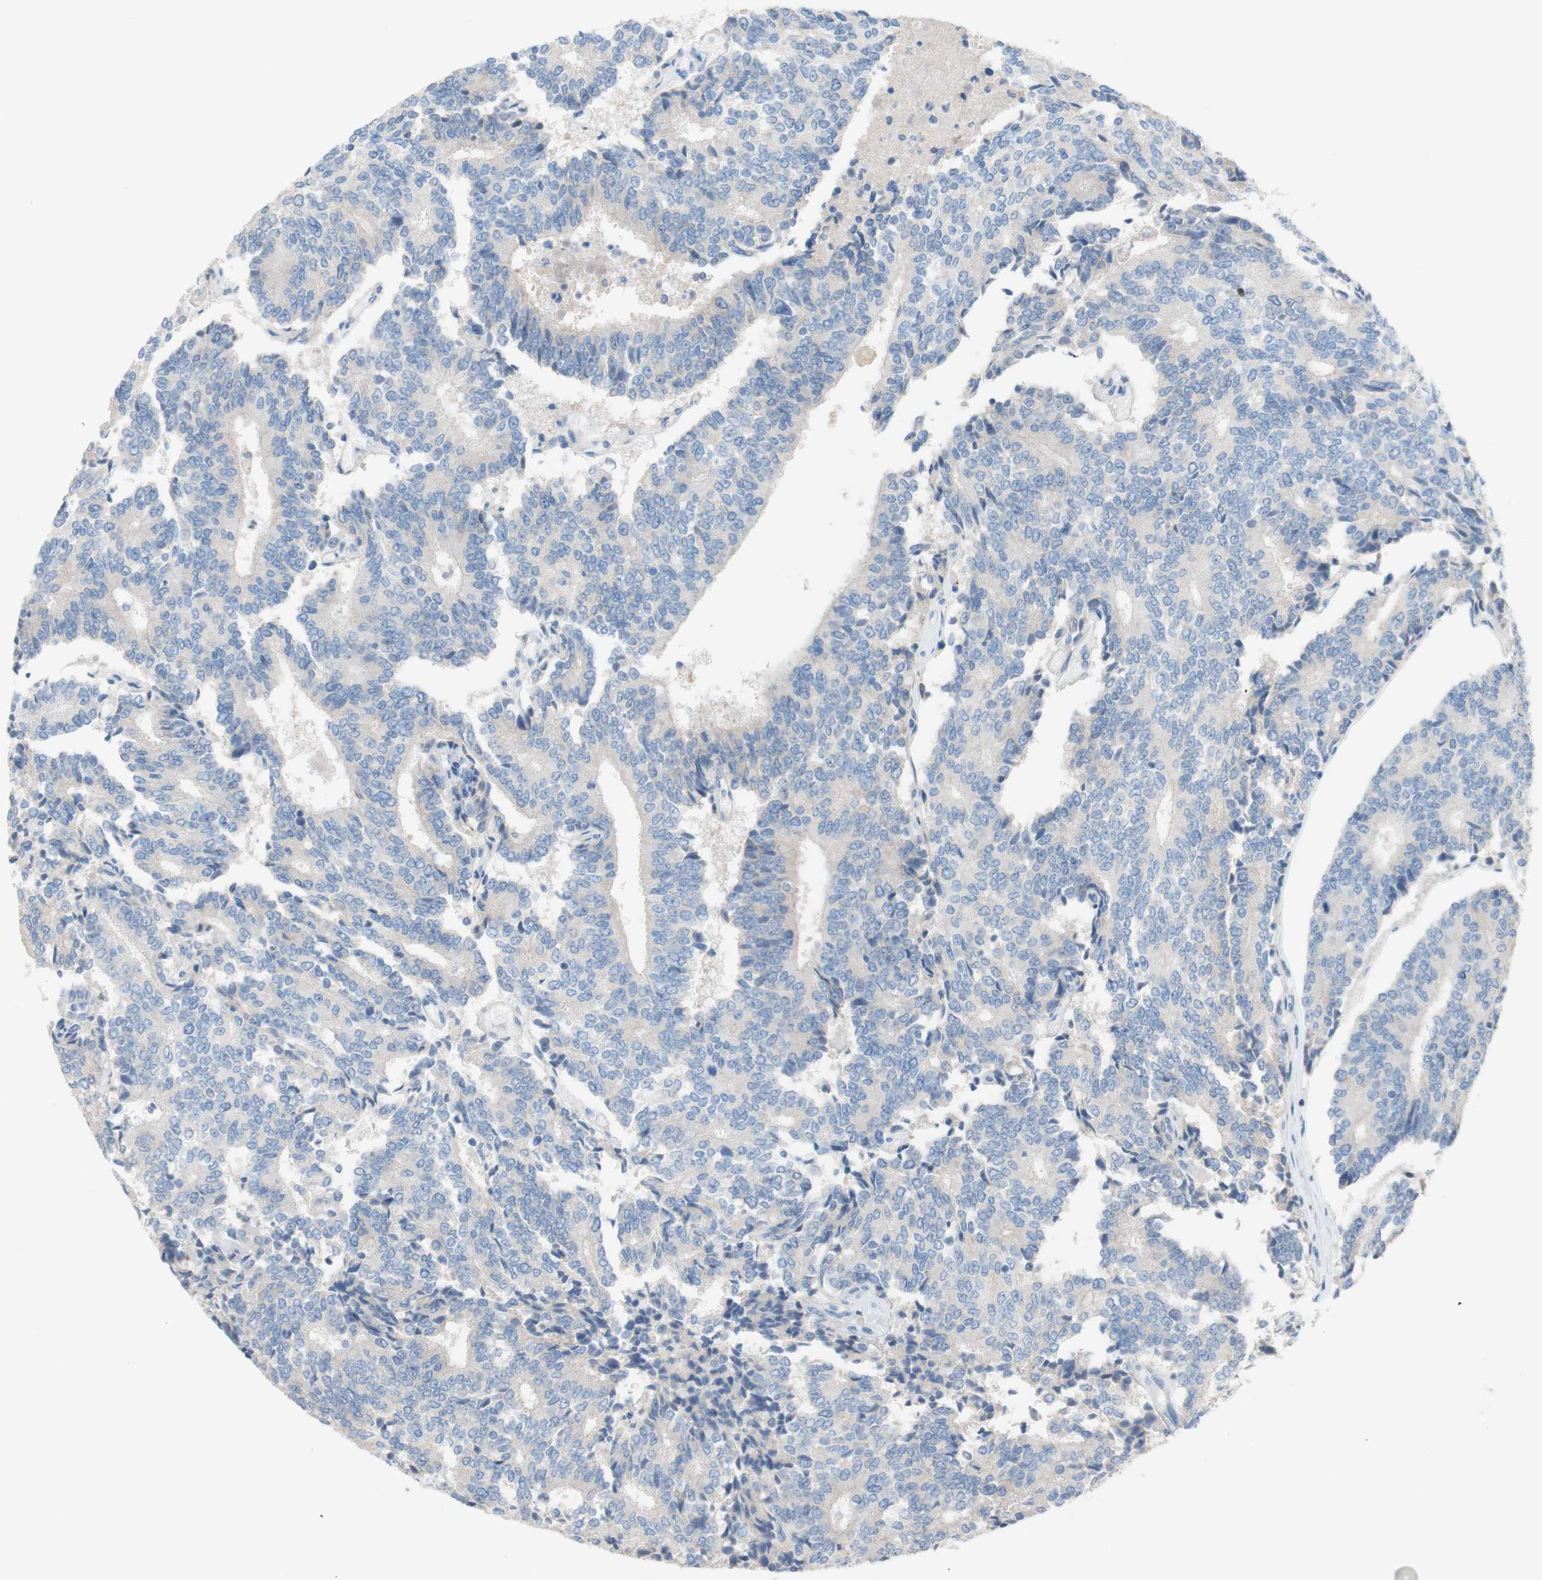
{"staining": {"intensity": "weak", "quantity": ">75%", "location": "cytoplasmic/membranous"}, "tissue": "prostate cancer", "cell_type": "Tumor cells", "image_type": "cancer", "snomed": [{"axis": "morphology", "description": "Normal tissue, NOS"}, {"axis": "morphology", "description": "Adenocarcinoma, High grade"}, {"axis": "topography", "description": "Prostate"}, {"axis": "topography", "description": "Seminal veicle"}], "caption": "Tumor cells show low levels of weak cytoplasmic/membranous staining in about >75% of cells in human prostate cancer (adenocarcinoma (high-grade)).", "gene": "PACSIN1", "patient": {"sex": "male", "age": 55}}